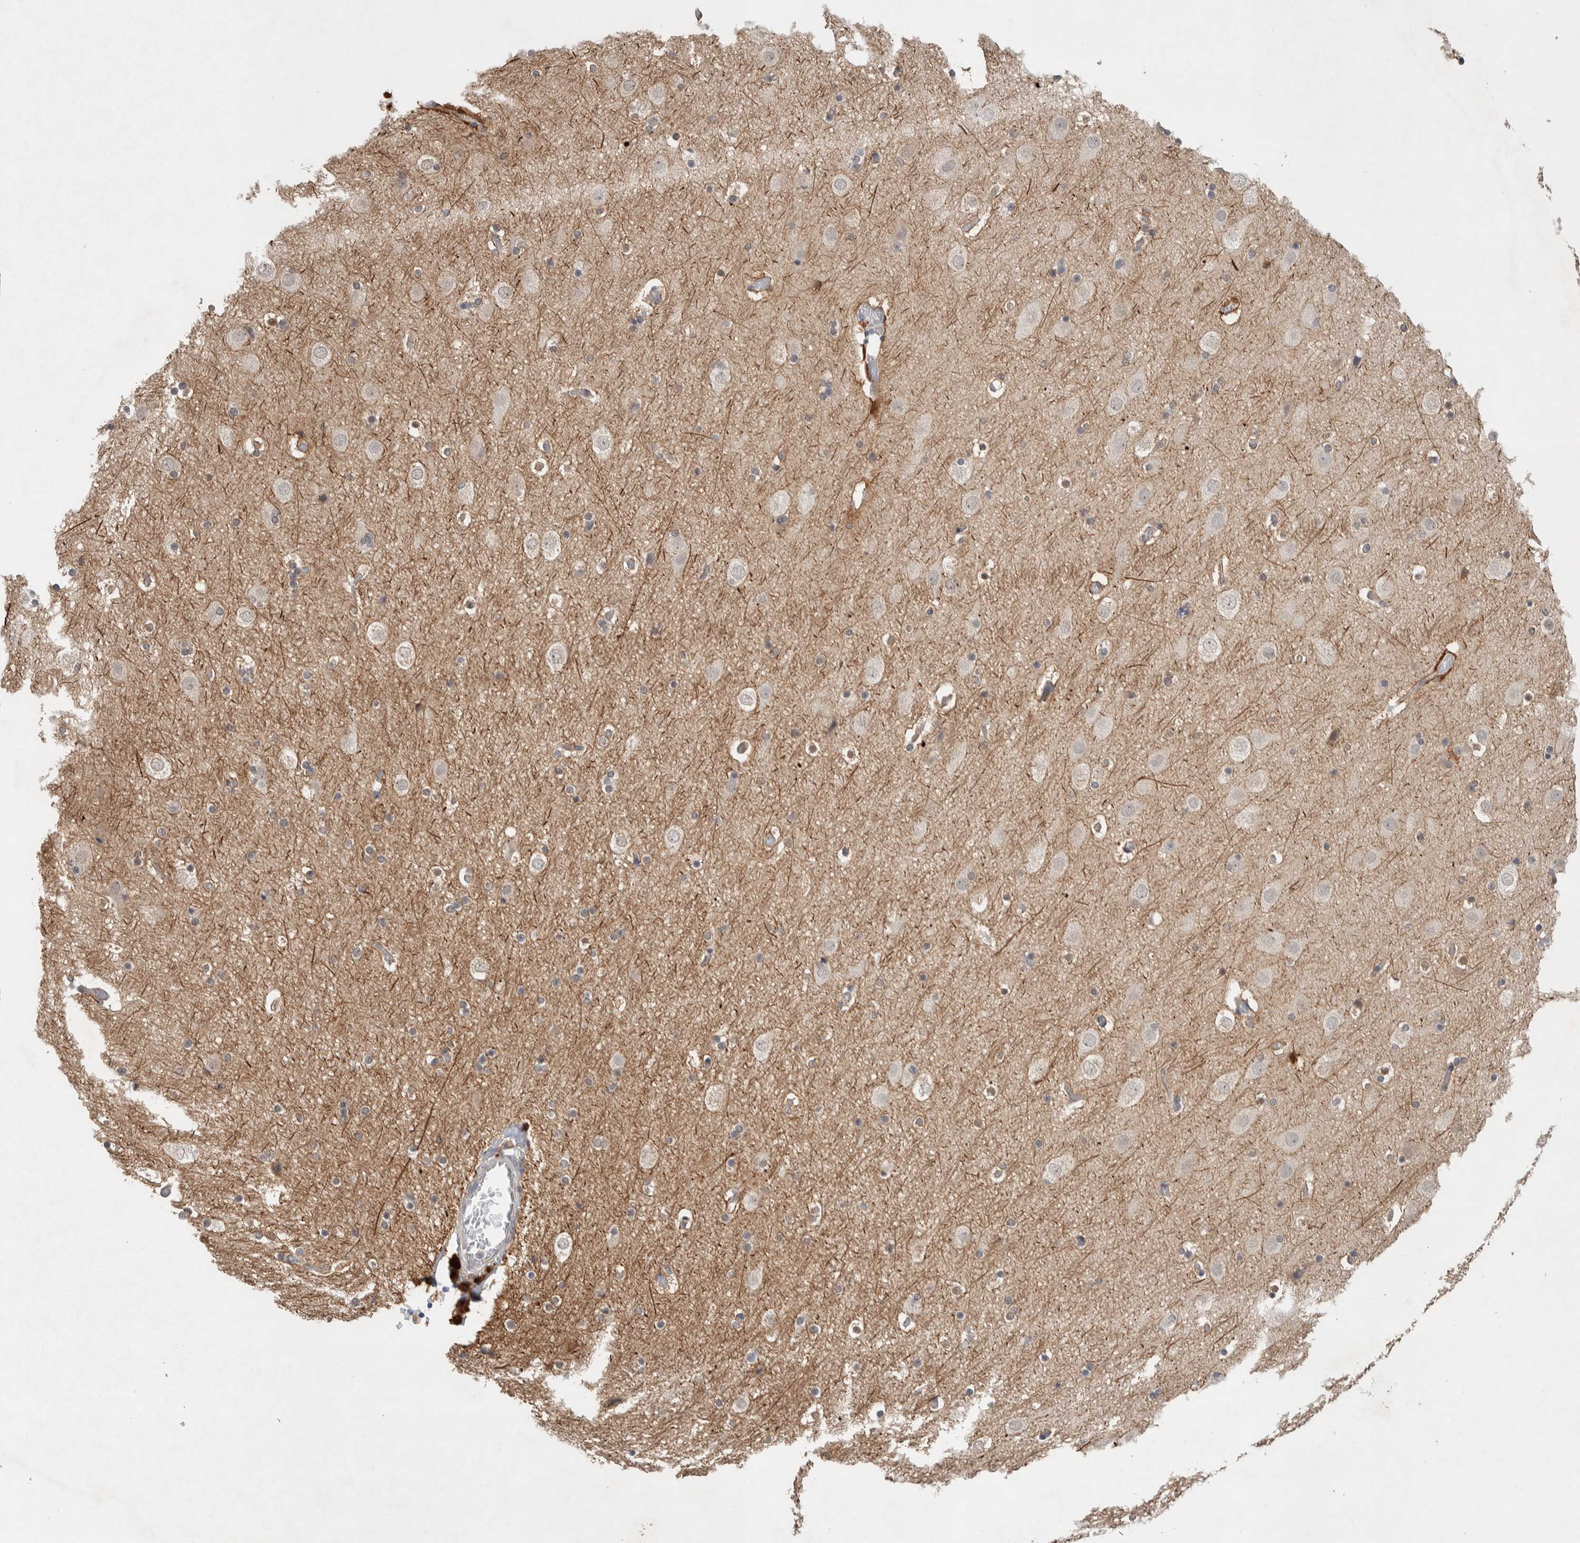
{"staining": {"intensity": "weak", "quantity": ">75%", "location": "cytoplasmic/membranous"}, "tissue": "cerebral cortex", "cell_type": "Endothelial cells", "image_type": "normal", "snomed": [{"axis": "morphology", "description": "Normal tissue, NOS"}, {"axis": "topography", "description": "Cerebral cortex"}], "caption": "A high-resolution micrograph shows immunohistochemistry (IHC) staining of unremarkable cerebral cortex, which exhibits weak cytoplasmic/membranous positivity in about >75% of endothelial cells.", "gene": "DEPTOR", "patient": {"sex": "male", "age": 57}}